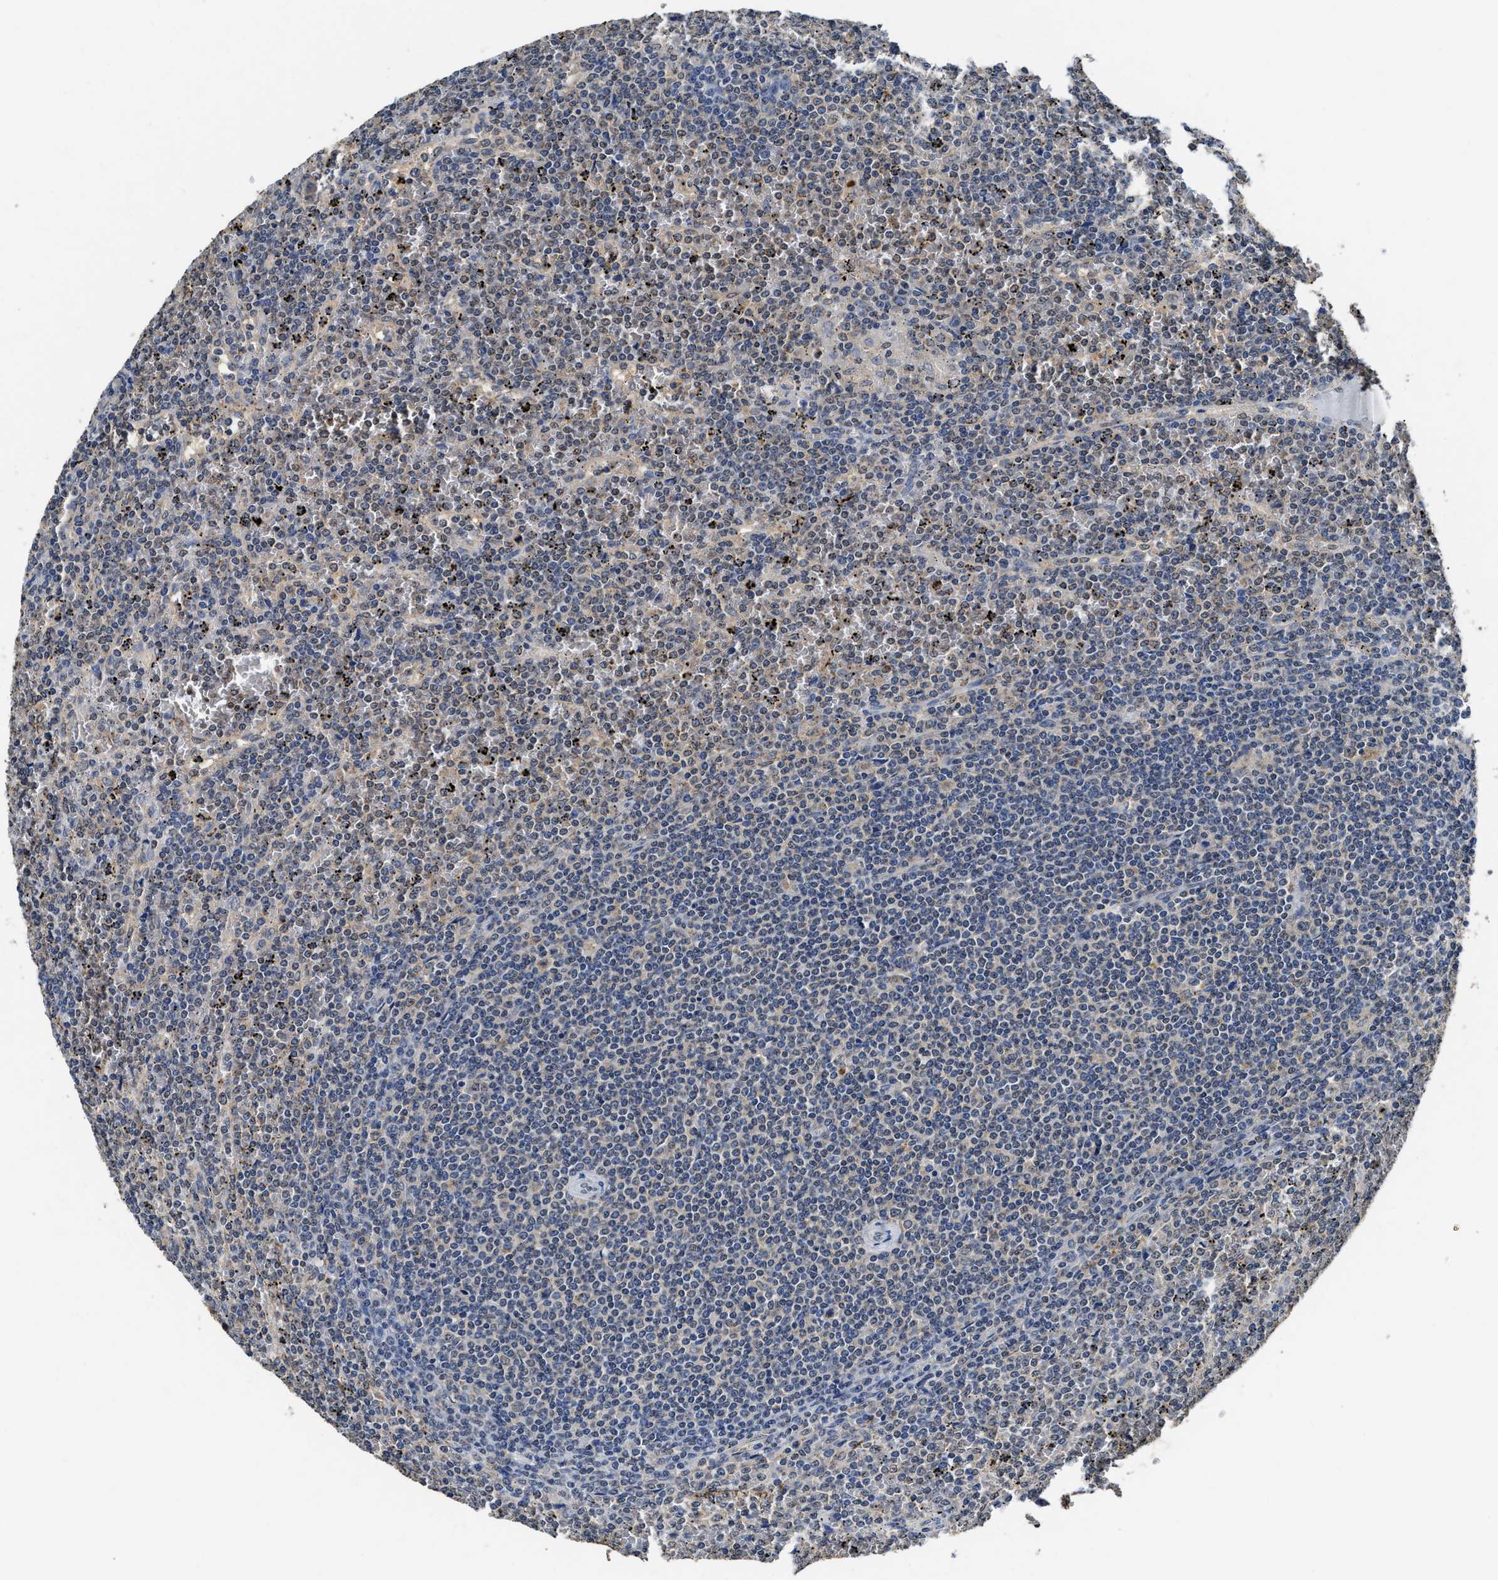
{"staining": {"intensity": "weak", "quantity": "25%-75%", "location": "cytoplasmic/membranous"}, "tissue": "lymphoma", "cell_type": "Tumor cells", "image_type": "cancer", "snomed": [{"axis": "morphology", "description": "Malignant lymphoma, non-Hodgkin's type, Low grade"}, {"axis": "topography", "description": "Spleen"}], "caption": "Immunohistochemical staining of human lymphoma shows low levels of weak cytoplasmic/membranous protein positivity in approximately 25%-75% of tumor cells. Nuclei are stained in blue.", "gene": "CTNNA1", "patient": {"sex": "female", "age": 19}}